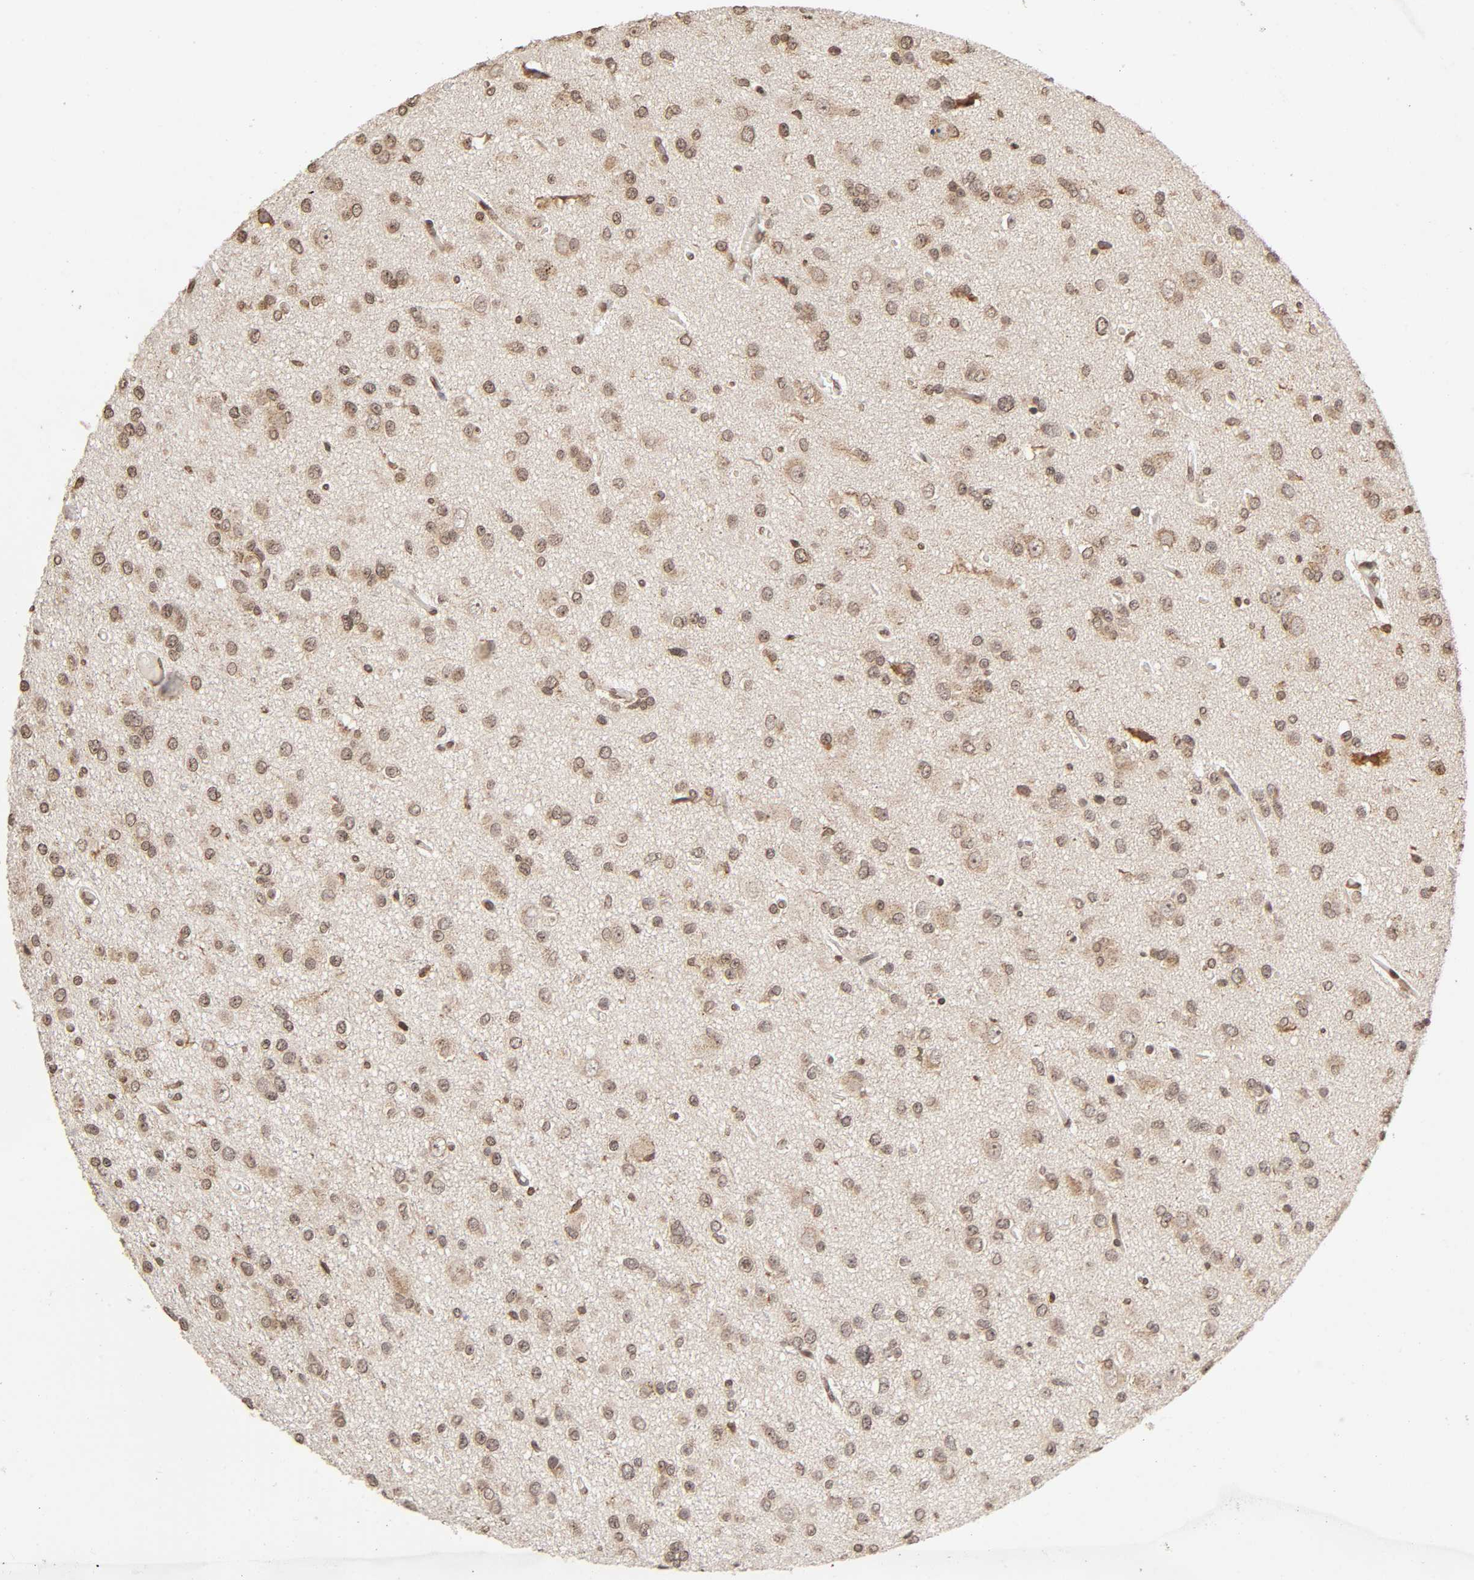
{"staining": {"intensity": "weak", "quantity": "25%-75%", "location": "cytoplasmic/membranous,nuclear"}, "tissue": "glioma", "cell_type": "Tumor cells", "image_type": "cancer", "snomed": [{"axis": "morphology", "description": "Glioma, malignant, Low grade"}, {"axis": "topography", "description": "Brain"}], "caption": "Immunohistochemistry (IHC) of human malignant low-grade glioma reveals low levels of weak cytoplasmic/membranous and nuclear staining in about 25%-75% of tumor cells. (Stains: DAB in brown, nuclei in blue, Microscopy: brightfield microscopy at high magnification).", "gene": "MLLT6", "patient": {"sex": "male", "age": 42}}